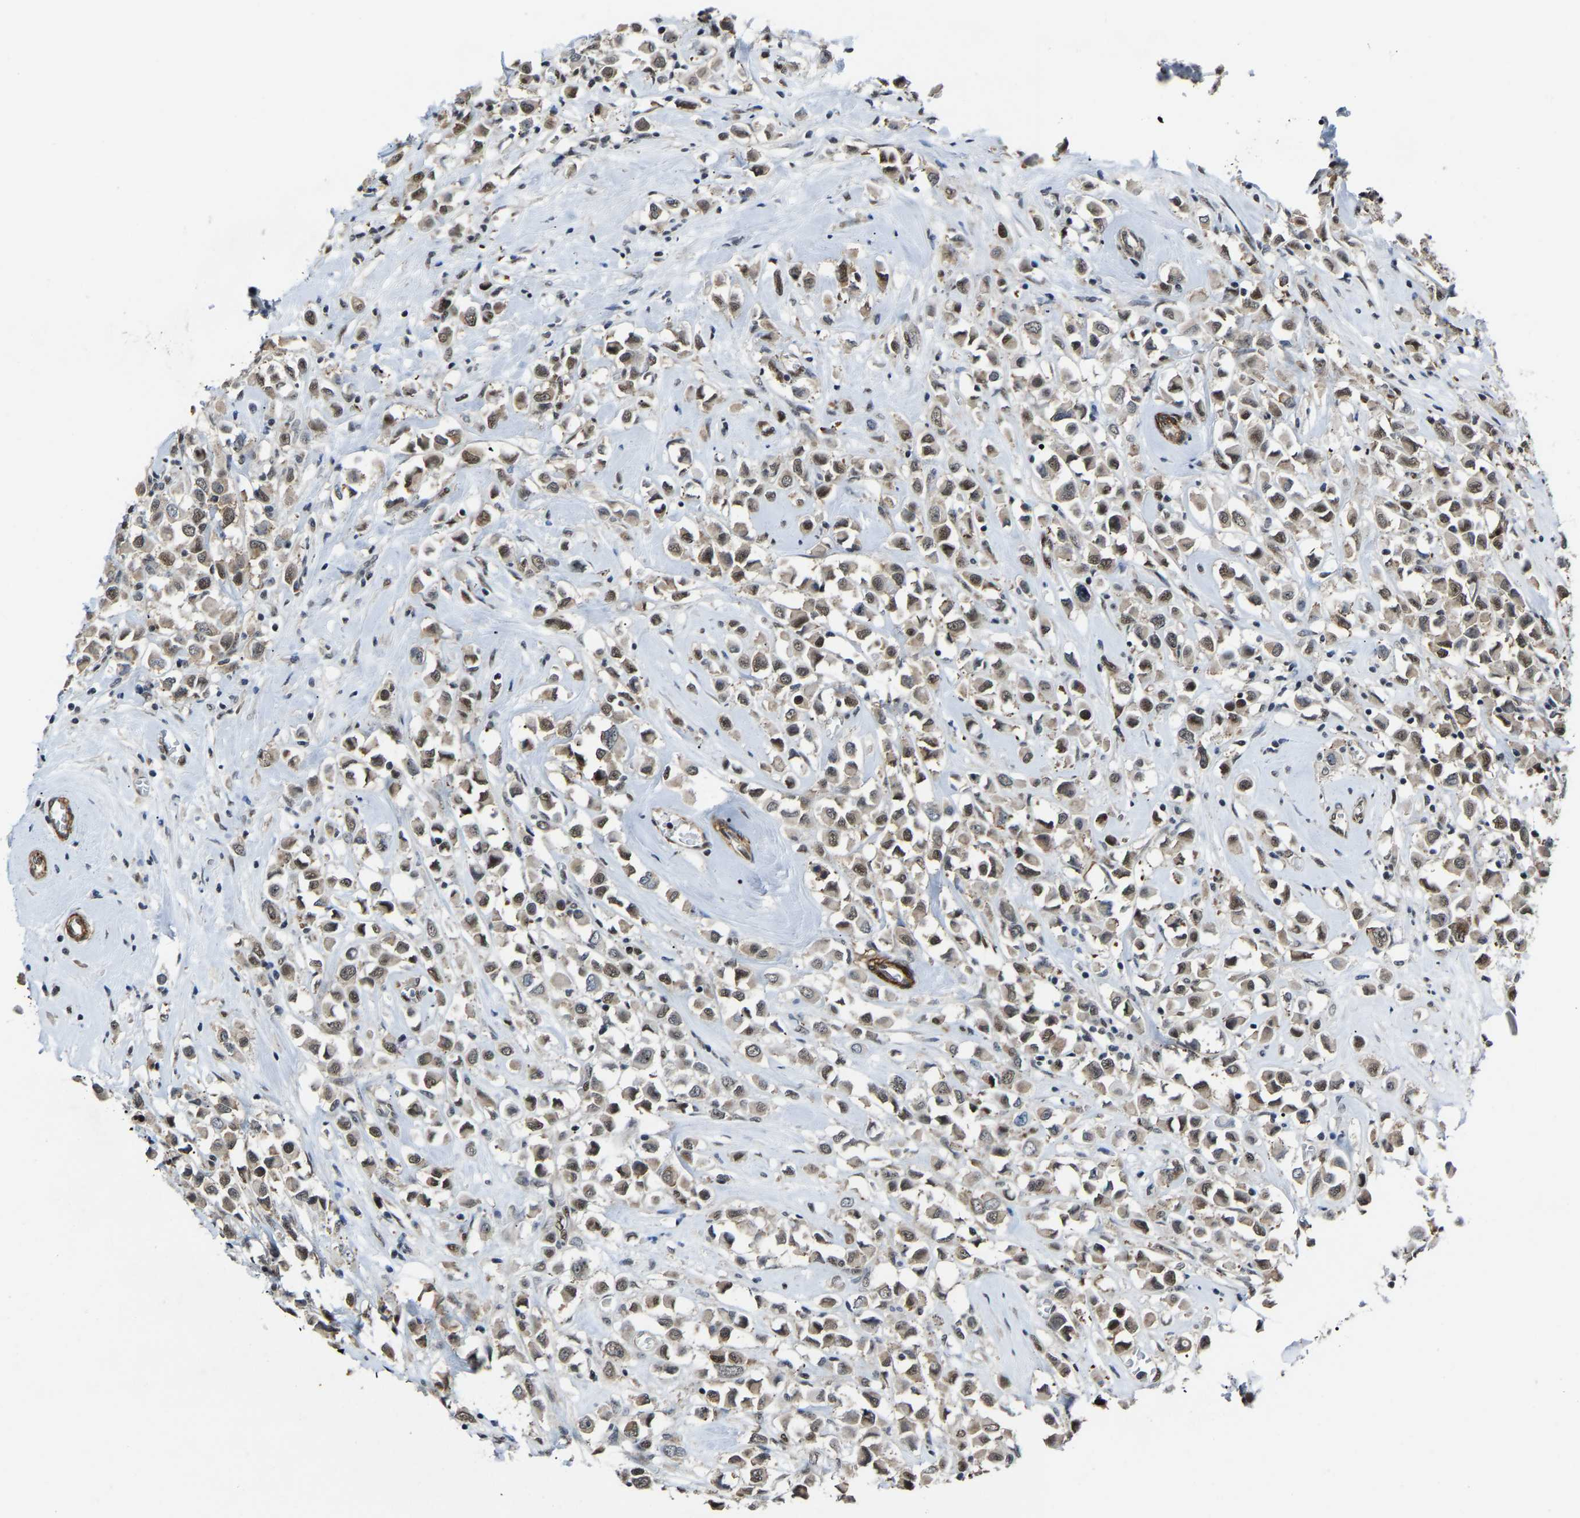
{"staining": {"intensity": "moderate", "quantity": ">75%", "location": "nuclear"}, "tissue": "breast cancer", "cell_type": "Tumor cells", "image_type": "cancer", "snomed": [{"axis": "morphology", "description": "Duct carcinoma"}, {"axis": "topography", "description": "Breast"}], "caption": "An IHC photomicrograph of tumor tissue is shown. Protein staining in brown highlights moderate nuclear positivity in breast intraductal carcinoma within tumor cells.", "gene": "DDX5", "patient": {"sex": "female", "age": 61}}